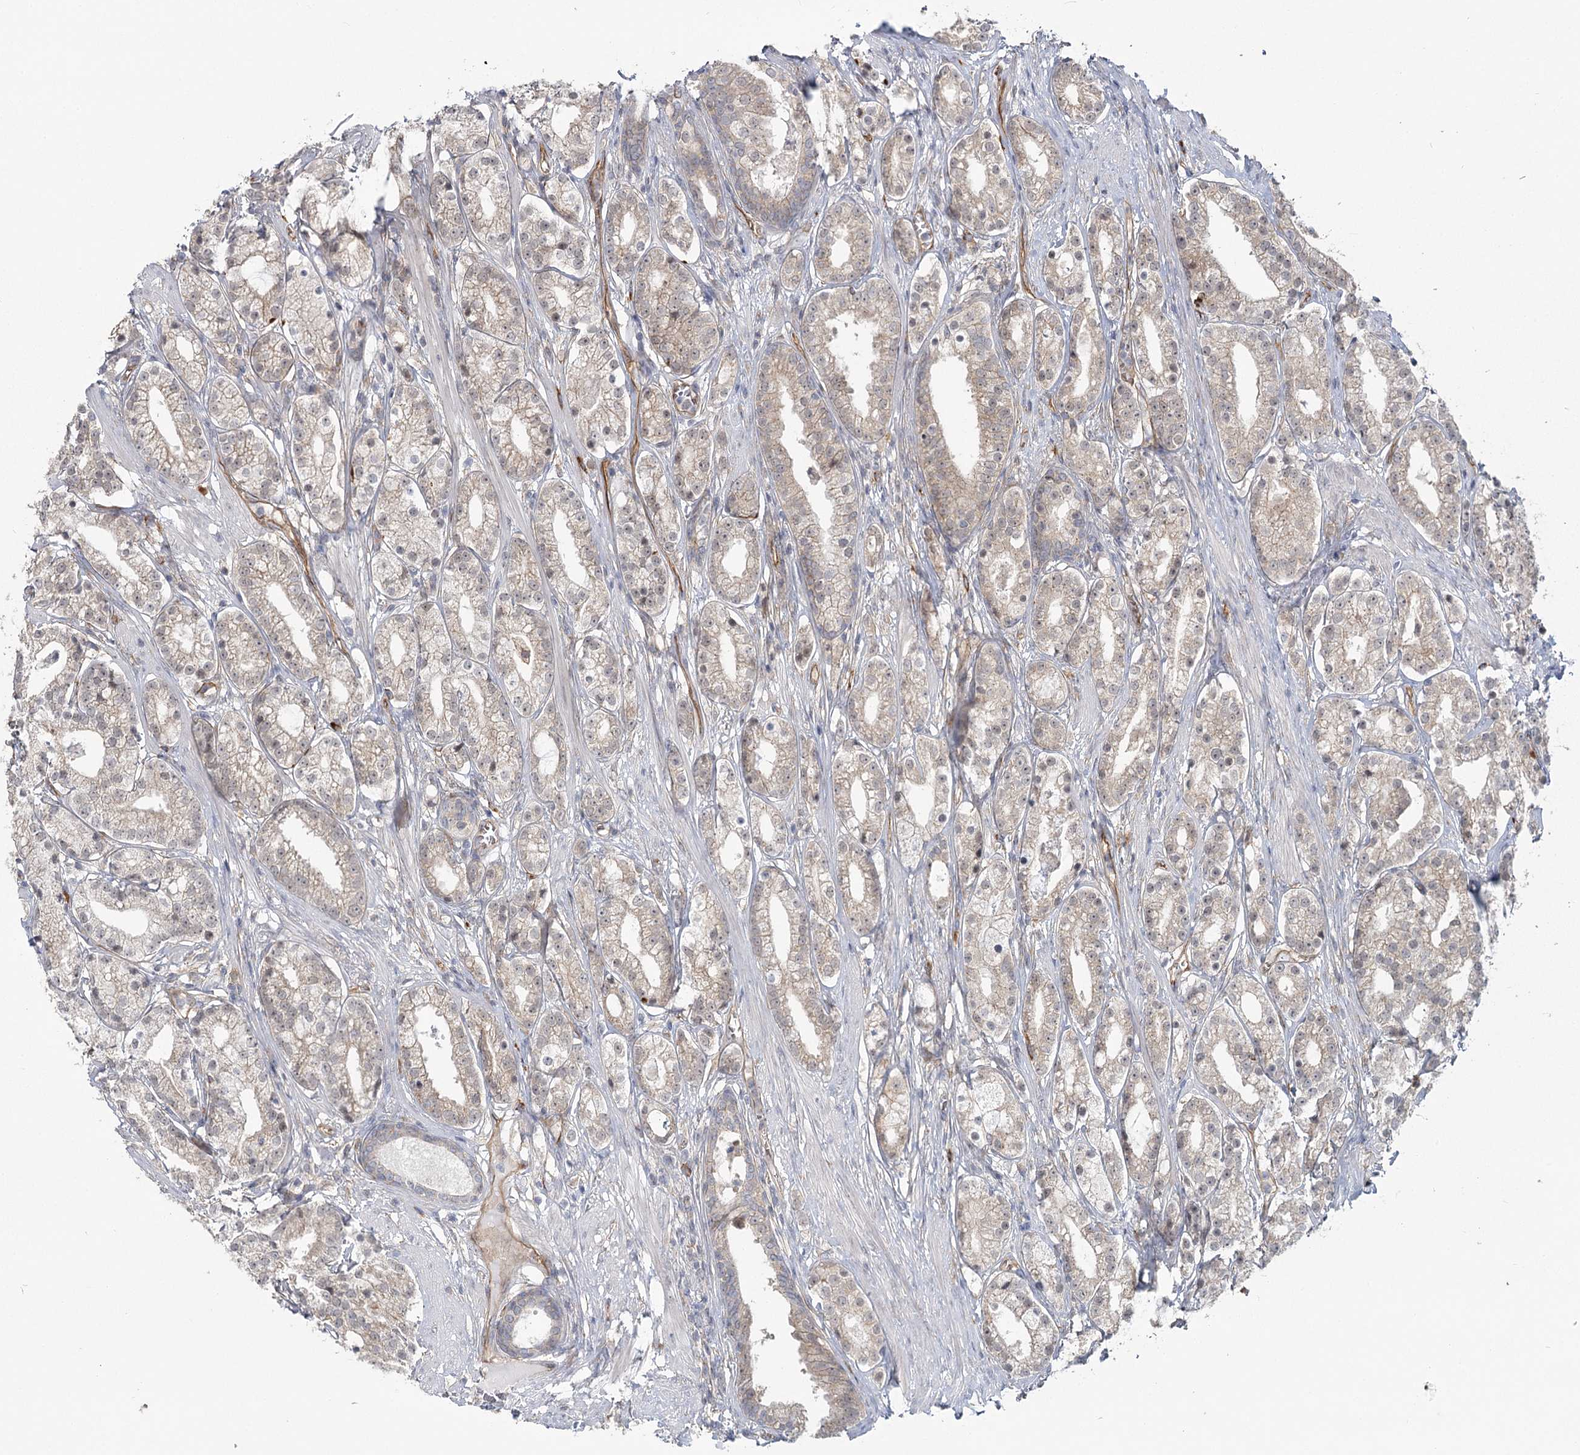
{"staining": {"intensity": "weak", "quantity": "<25%", "location": "cytoplasmic/membranous"}, "tissue": "prostate cancer", "cell_type": "Tumor cells", "image_type": "cancer", "snomed": [{"axis": "morphology", "description": "Adenocarcinoma, High grade"}, {"axis": "topography", "description": "Prostate"}], "caption": "Tumor cells show no significant staining in prostate cancer.", "gene": "RPP14", "patient": {"sex": "male", "age": 69}}